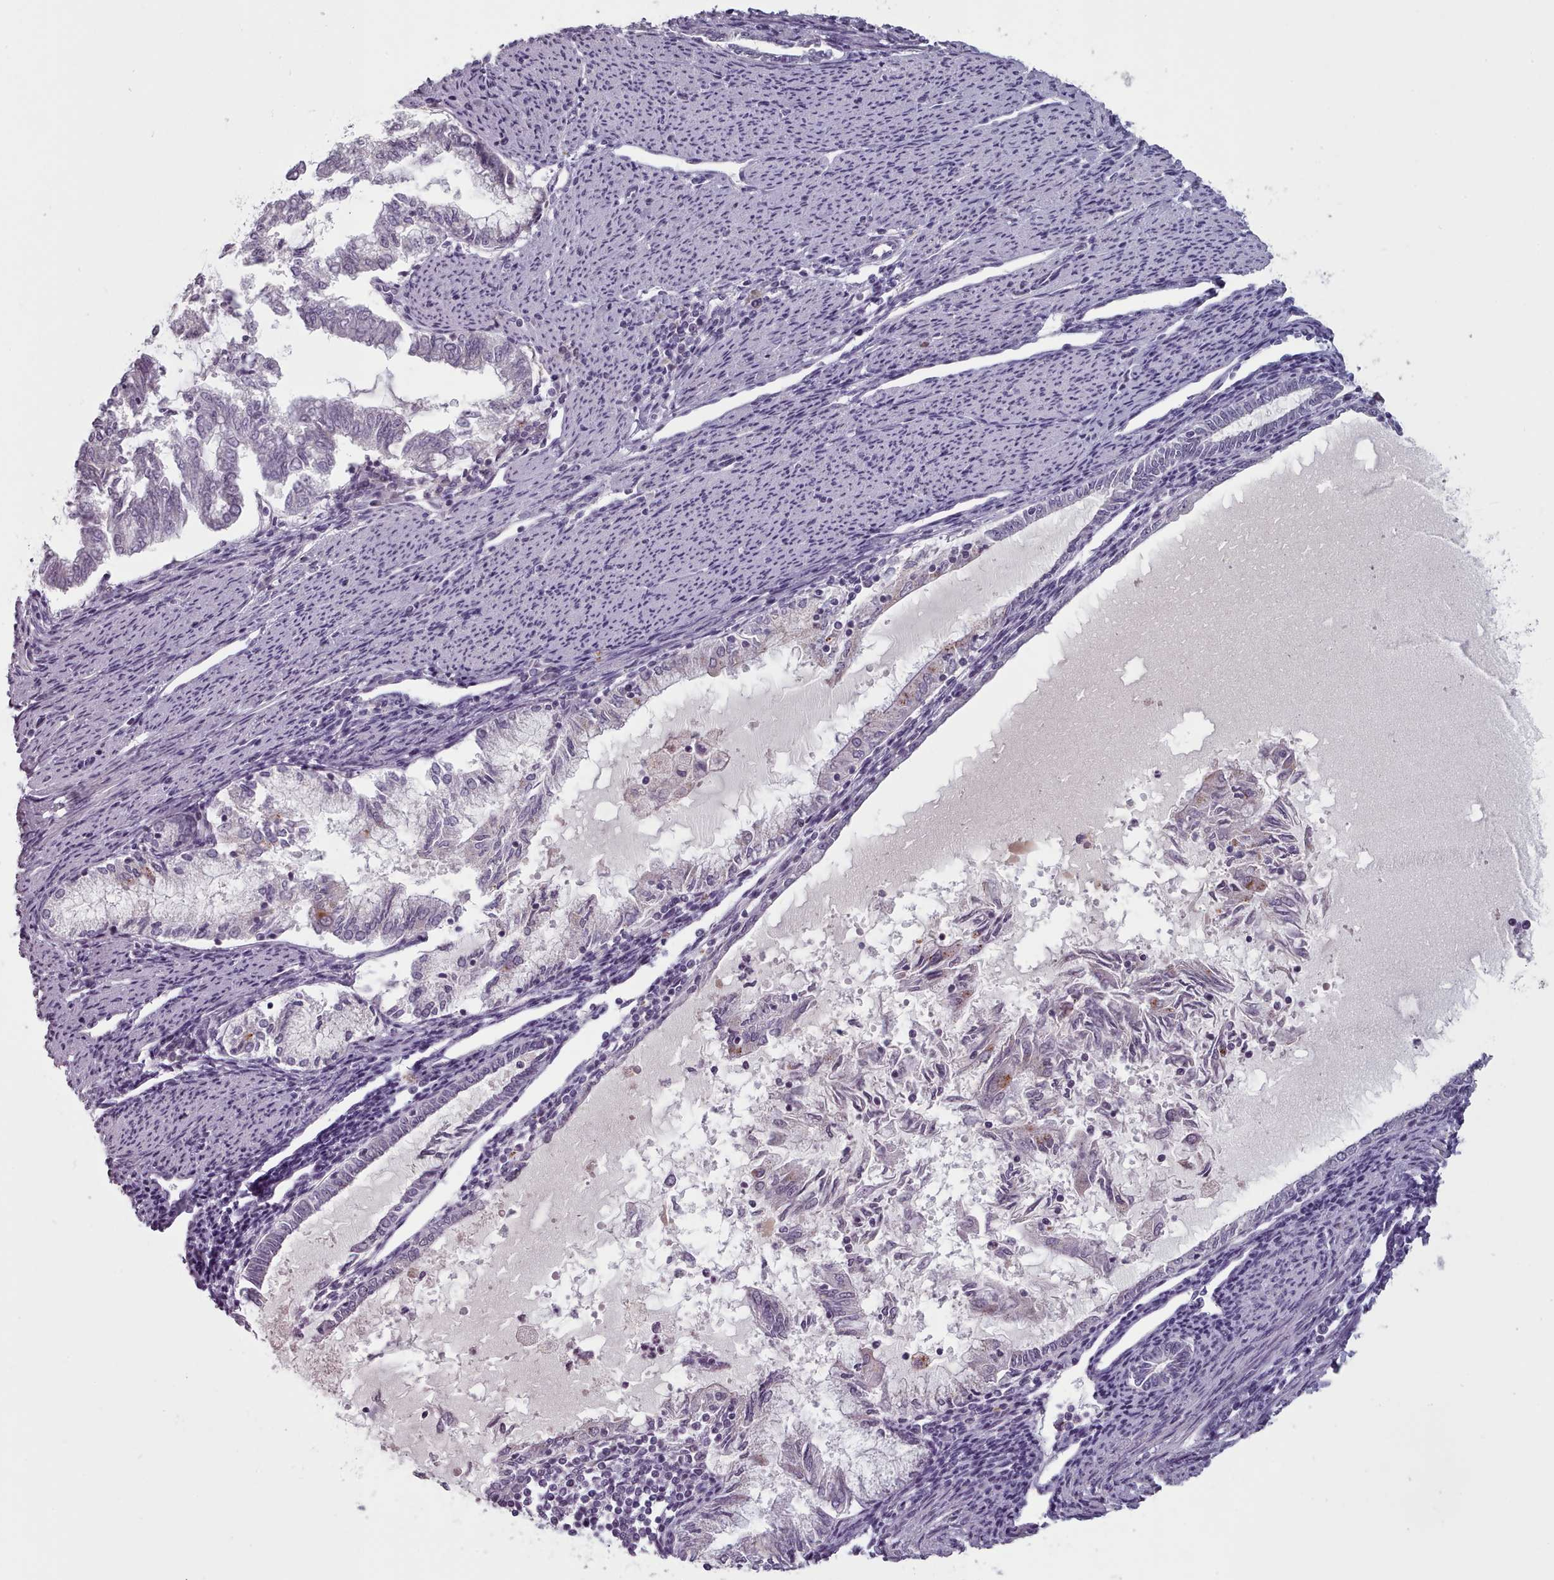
{"staining": {"intensity": "negative", "quantity": "none", "location": "none"}, "tissue": "endometrial cancer", "cell_type": "Tumor cells", "image_type": "cancer", "snomed": [{"axis": "morphology", "description": "Adenocarcinoma, NOS"}, {"axis": "topography", "description": "Endometrium"}], "caption": "Immunohistochemistry (IHC) of endometrial adenocarcinoma reveals no positivity in tumor cells.", "gene": "PBX4", "patient": {"sex": "female", "age": 79}}